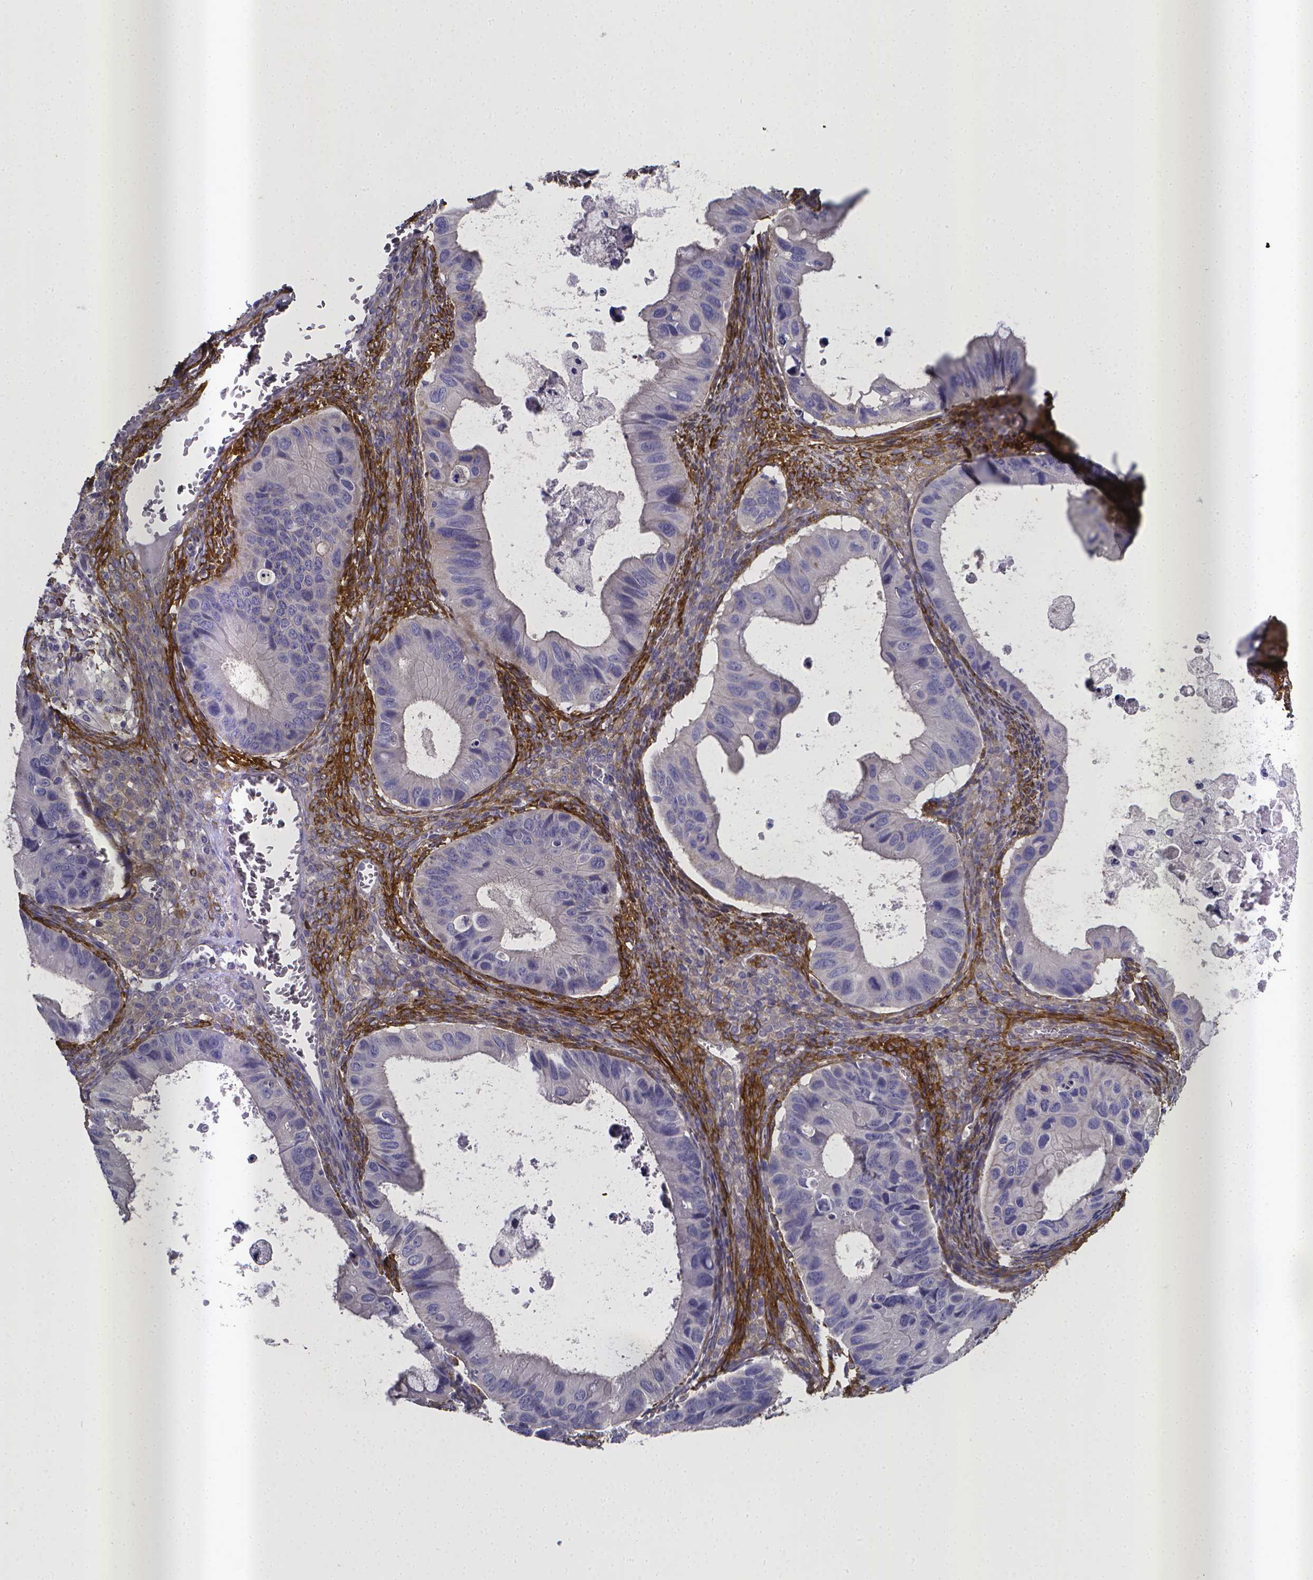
{"staining": {"intensity": "negative", "quantity": "none", "location": "none"}, "tissue": "ovarian cancer", "cell_type": "Tumor cells", "image_type": "cancer", "snomed": [{"axis": "morphology", "description": "Cystadenocarcinoma, mucinous, NOS"}, {"axis": "topography", "description": "Ovary"}], "caption": "A histopathology image of ovarian mucinous cystadenocarcinoma stained for a protein shows no brown staining in tumor cells.", "gene": "RERG", "patient": {"sex": "female", "age": 64}}